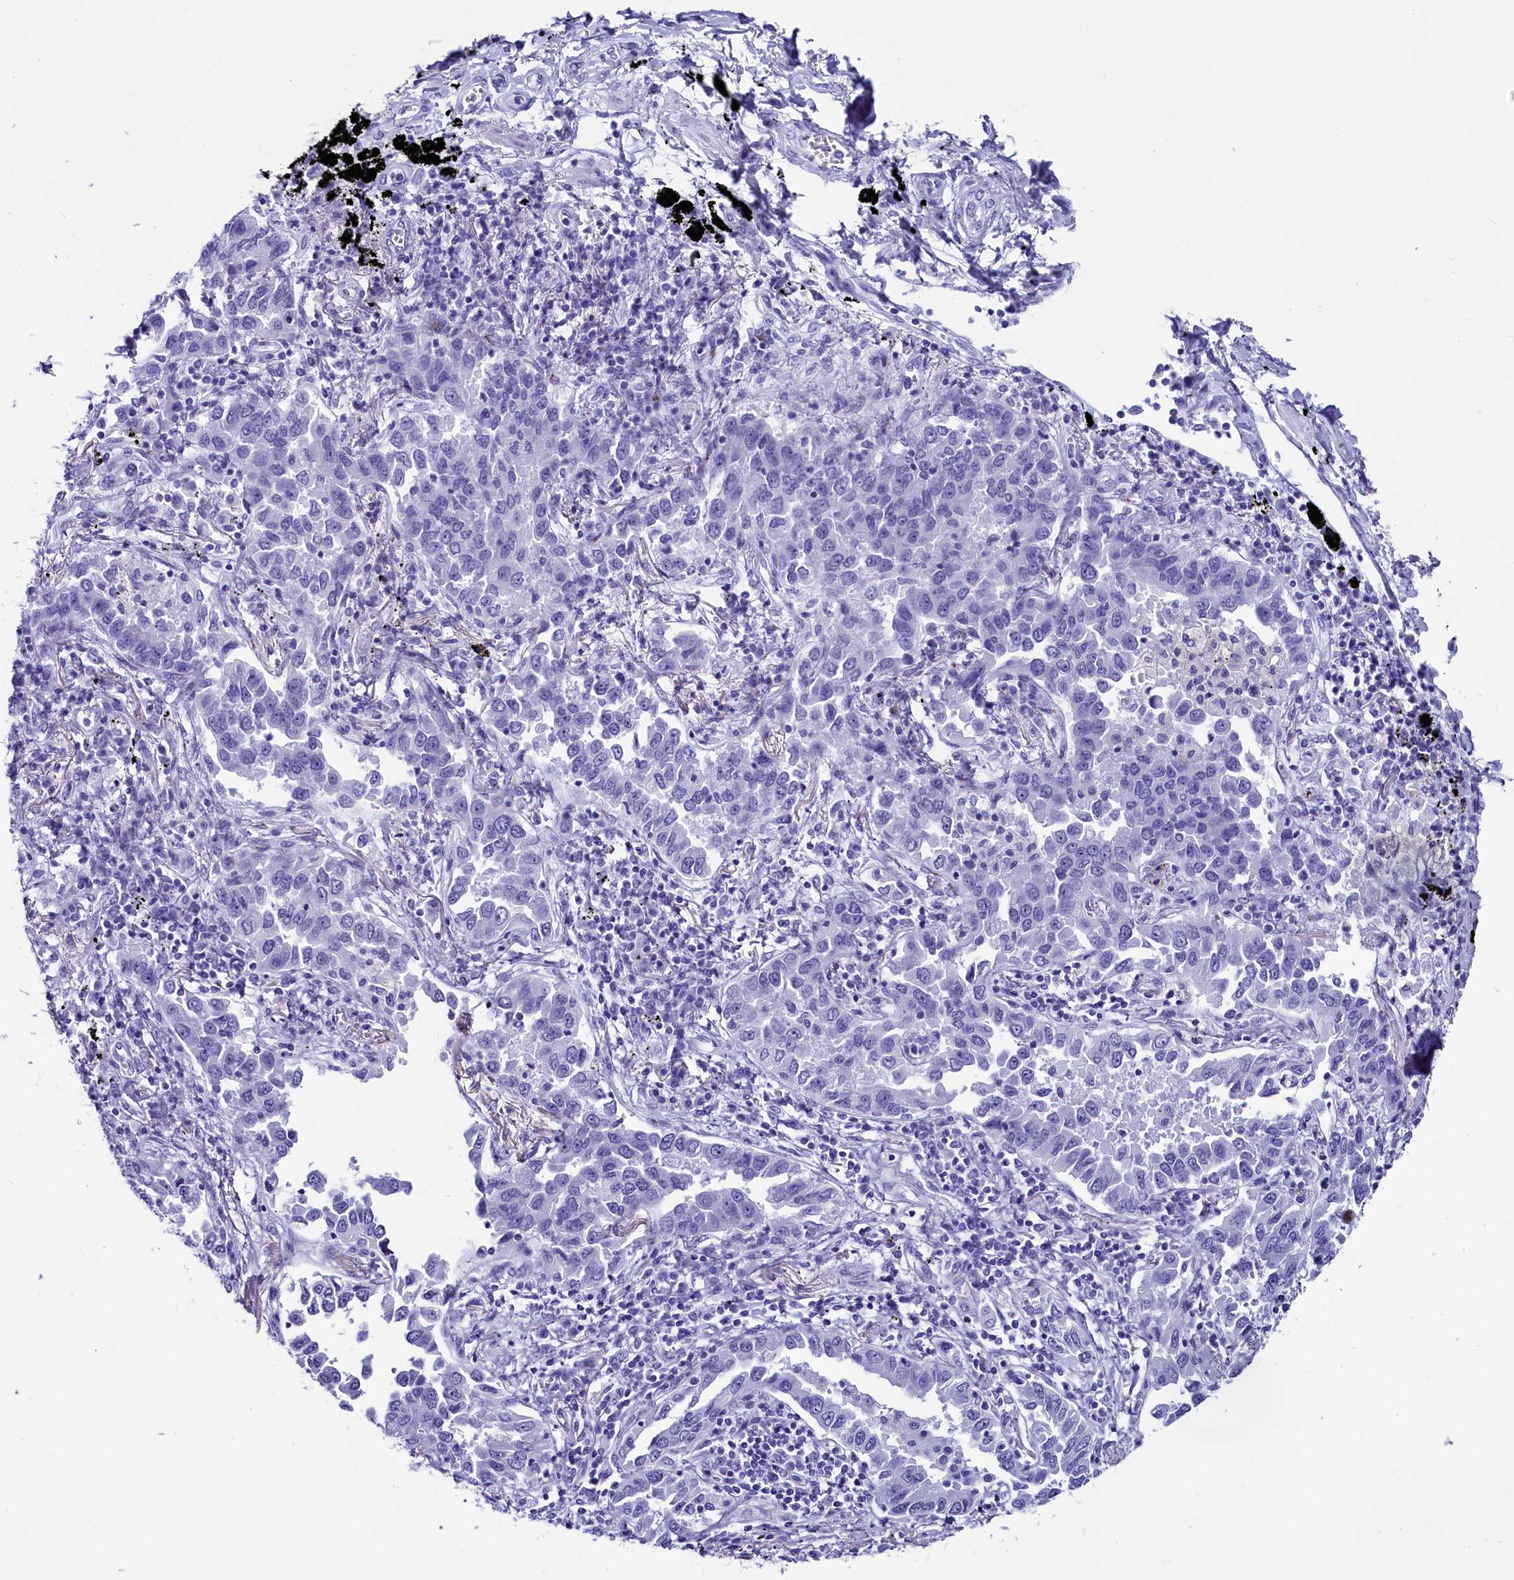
{"staining": {"intensity": "negative", "quantity": "none", "location": "none"}, "tissue": "lung cancer", "cell_type": "Tumor cells", "image_type": "cancer", "snomed": [{"axis": "morphology", "description": "Adenocarcinoma, NOS"}, {"axis": "topography", "description": "Lung"}], "caption": "The micrograph demonstrates no significant expression in tumor cells of adenocarcinoma (lung). (Immunohistochemistry (ihc), brightfield microscopy, high magnification).", "gene": "AP3B2", "patient": {"sex": "male", "age": 67}}